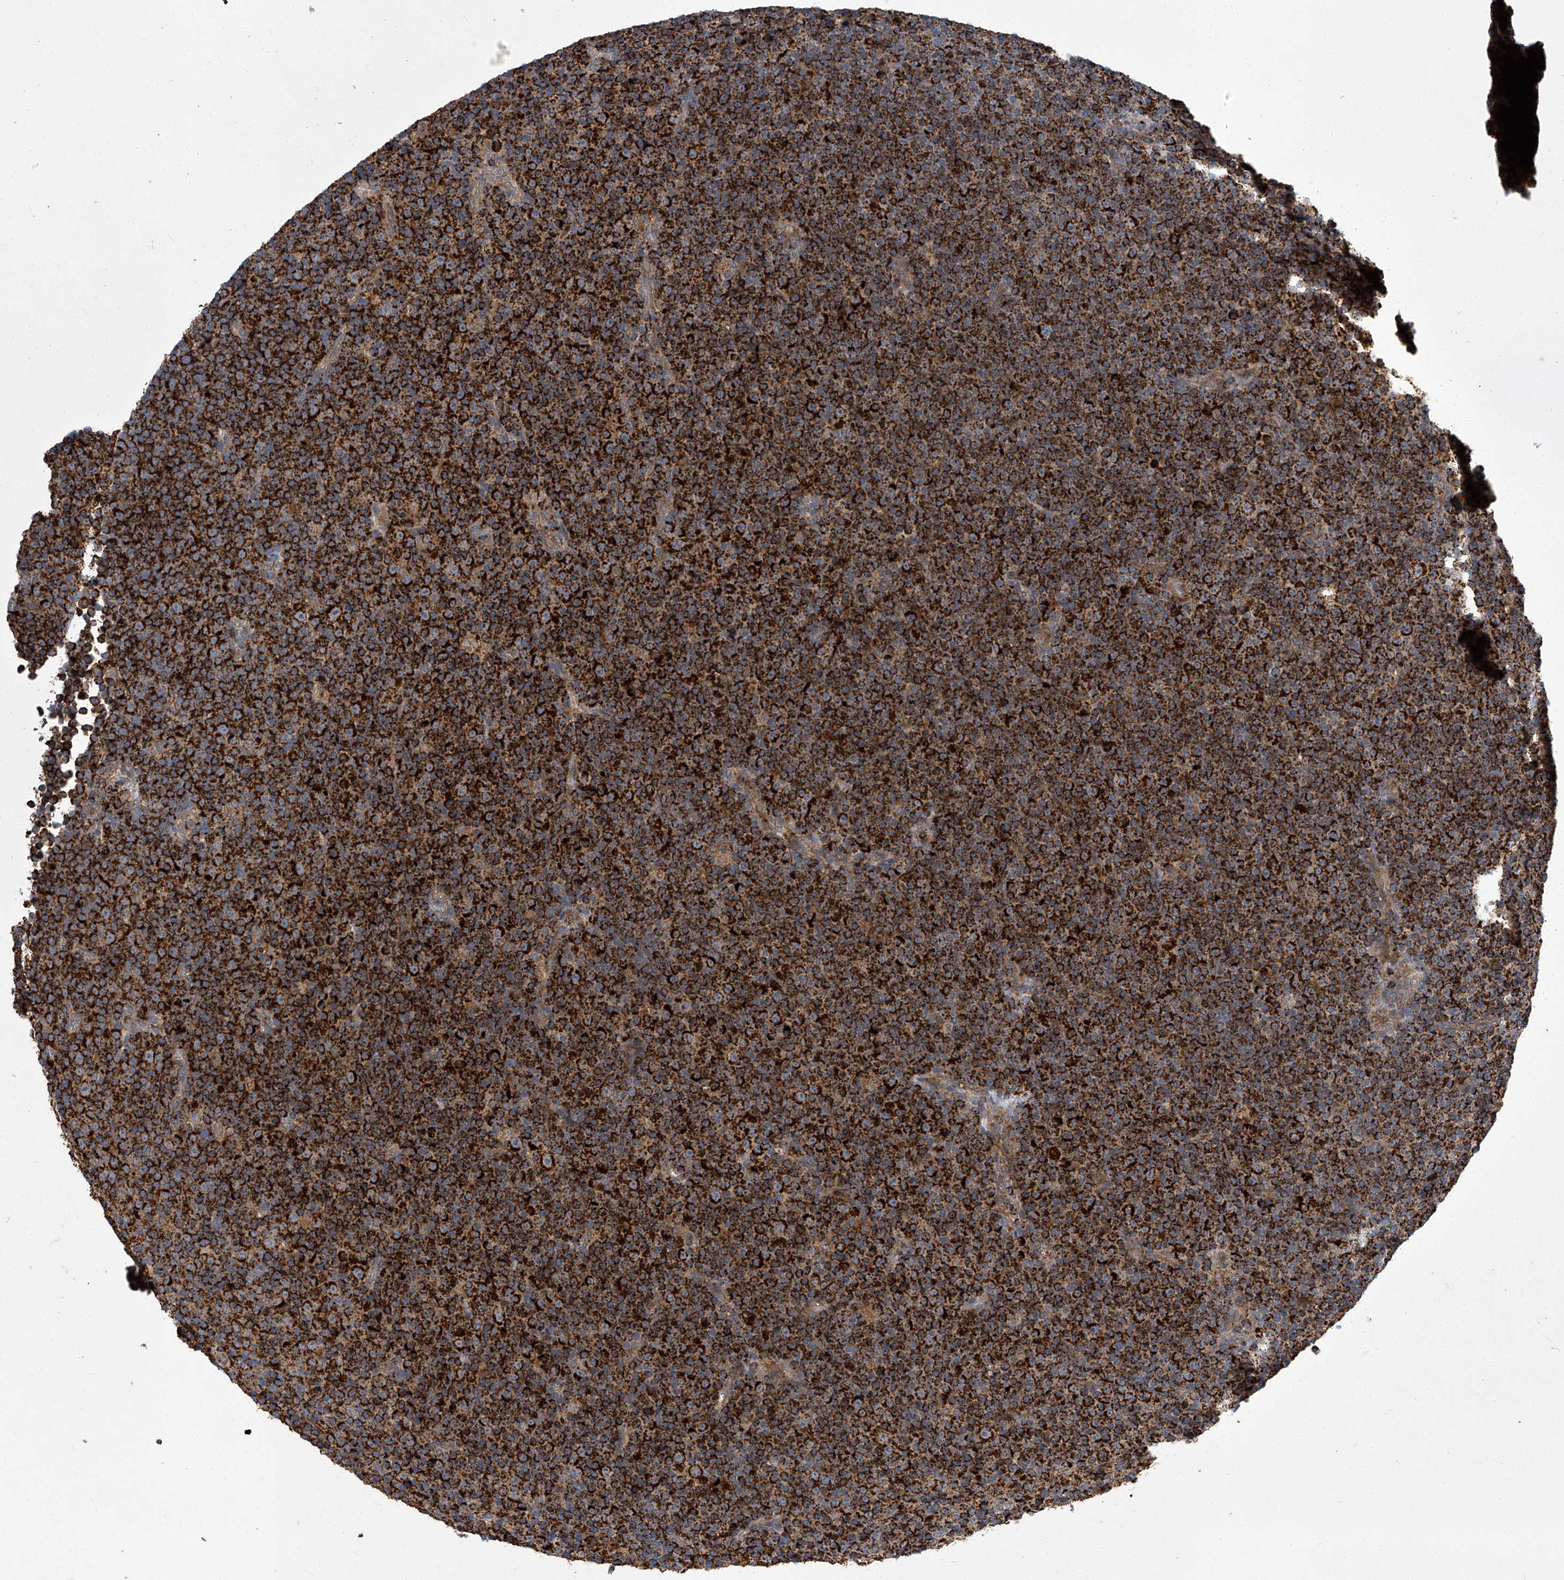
{"staining": {"intensity": "strong", "quantity": ">75%", "location": "cytoplasmic/membranous"}, "tissue": "lymphoma", "cell_type": "Tumor cells", "image_type": "cancer", "snomed": [{"axis": "morphology", "description": "Malignant lymphoma, non-Hodgkin's type, Low grade"}, {"axis": "topography", "description": "Lymph node"}], "caption": "A high-resolution histopathology image shows immunohistochemistry staining of low-grade malignant lymphoma, non-Hodgkin's type, which reveals strong cytoplasmic/membranous expression in about >75% of tumor cells.", "gene": "TNFRSF13B", "patient": {"sex": "female", "age": 67}}